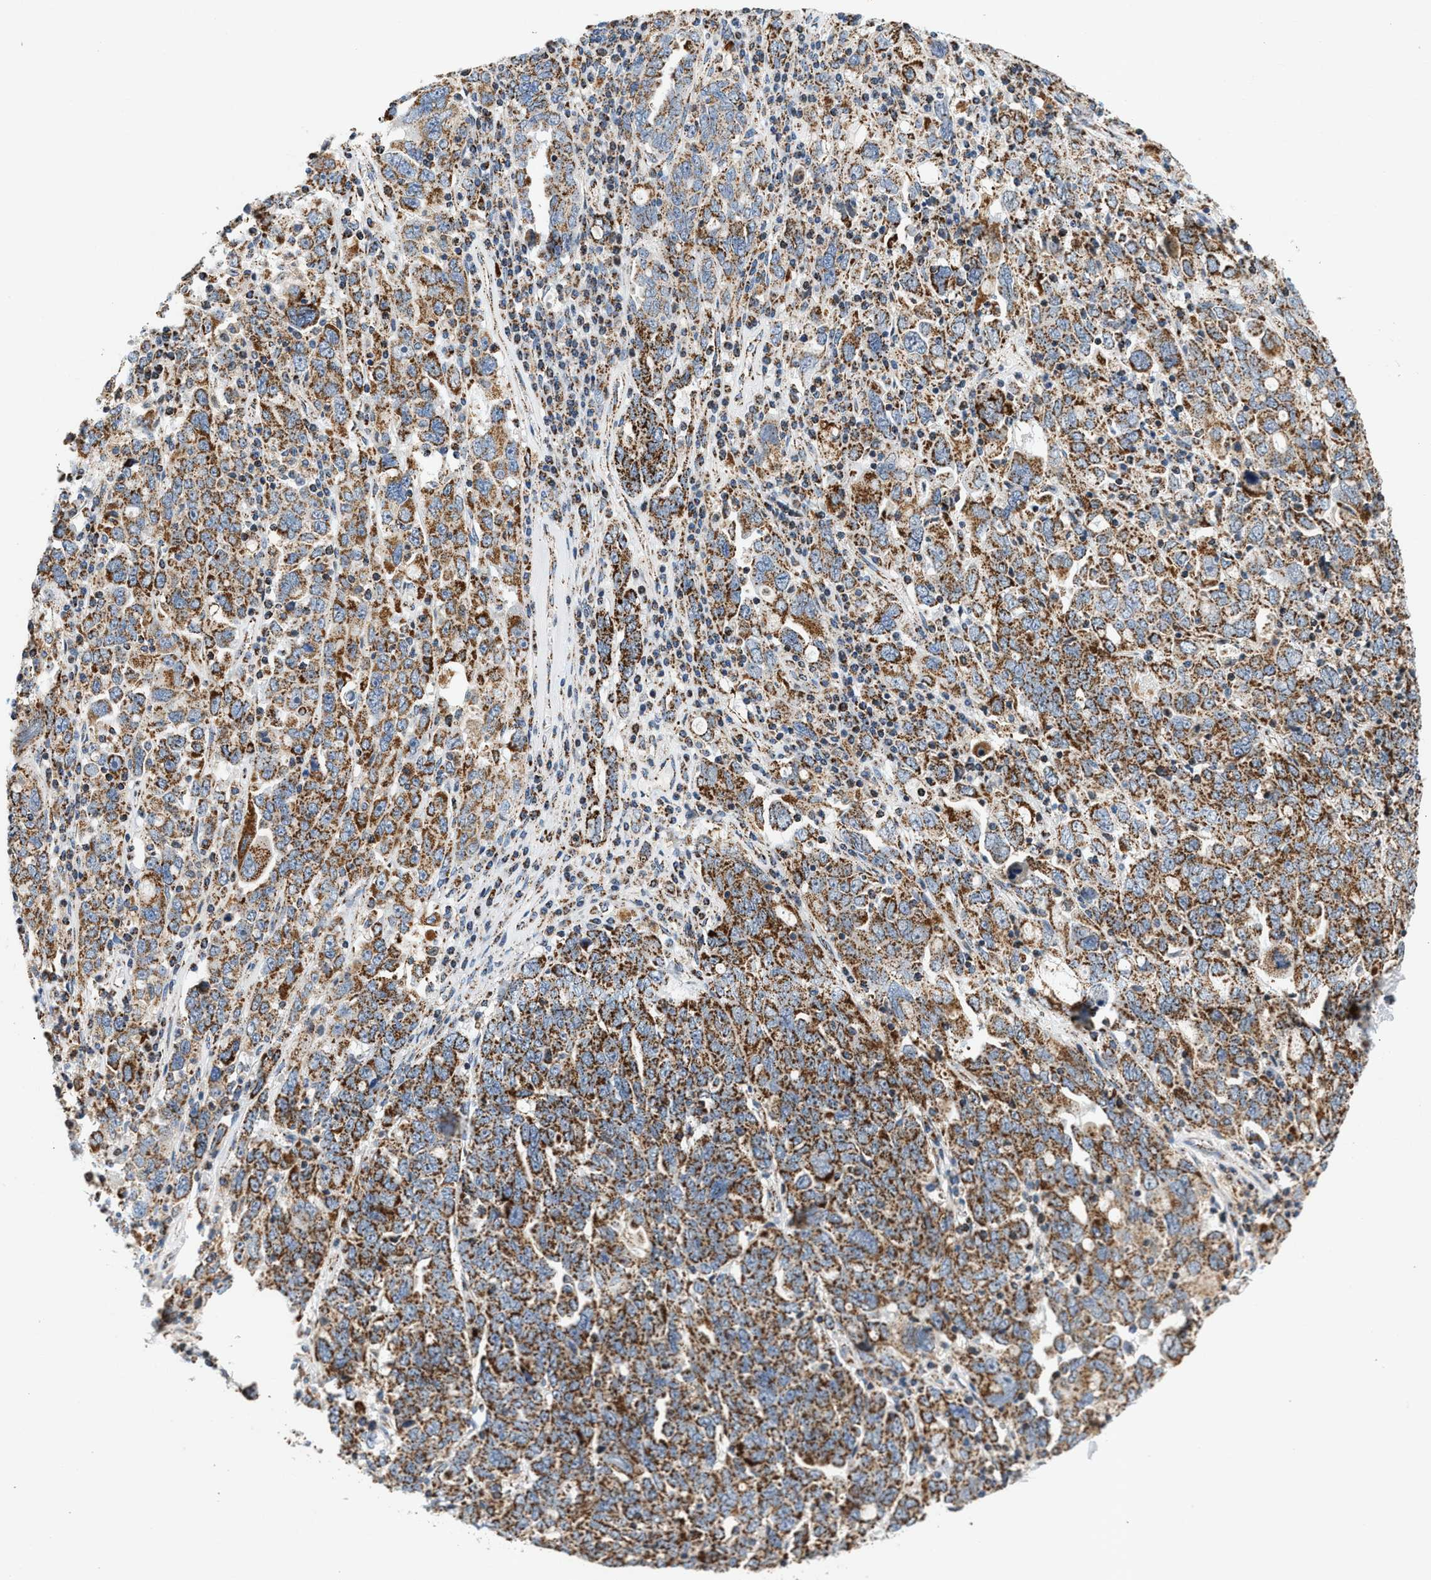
{"staining": {"intensity": "moderate", "quantity": ">75%", "location": "cytoplasmic/membranous"}, "tissue": "ovarian cancer", "cell_type": "Tumor cells", "image_type": "cancer", "snomed": [{"axis": "morphology", "description": "Carcinoma, endometroid"}, {"axis": "topography", "description": "Ovary"}], "caption": "Protein staining exhibits moderate cytoplasmic/membranous positivity in about >75% of tumor cells in ovarian cancer (endometroid carcinoma).", "gene": "PDE1A", "patient": {"sex": "female", "age": 62}}